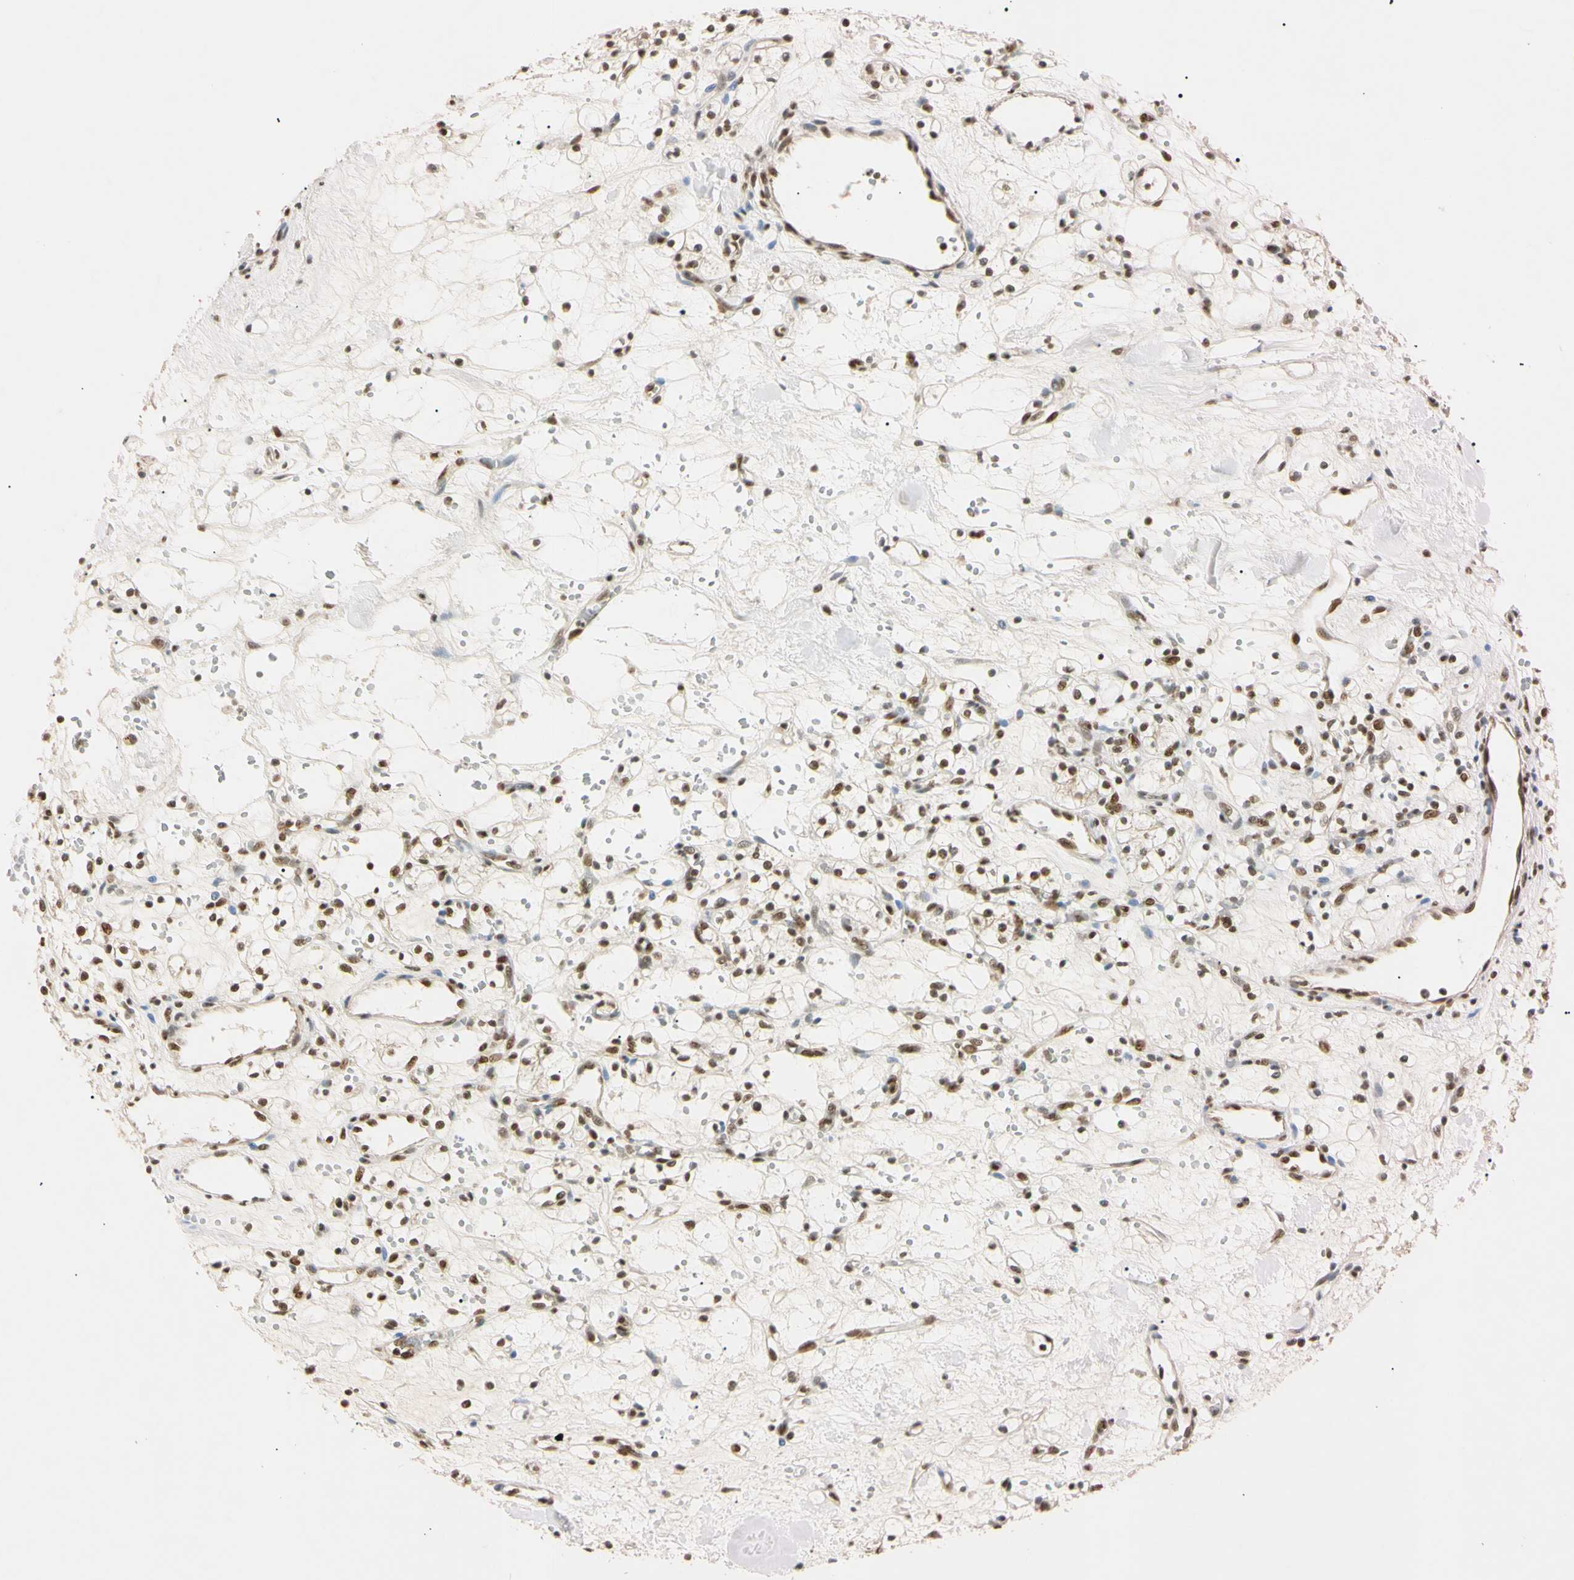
{"staining": {"intensity": "strong", "quantity": ">75%", "location": "nuclear"}, "tissue": "renal cancer", "cell_type": "Tumor cells", "image_type": "cancer", "snomed": [{"axis": "morphology", "description": "Adenocarcinoma, NOS"}, {"axis": "topography", "description": "Kidney"}], "caption": "Approximately >75% of tumor cells in human renal cancer (adenocarcinoma) demonstrate strong nuclear protein staining as visualized by brown immunohistochemical staining.", "gene": "SMARCA5", "patient": {"sex": "female", "age": 60}}